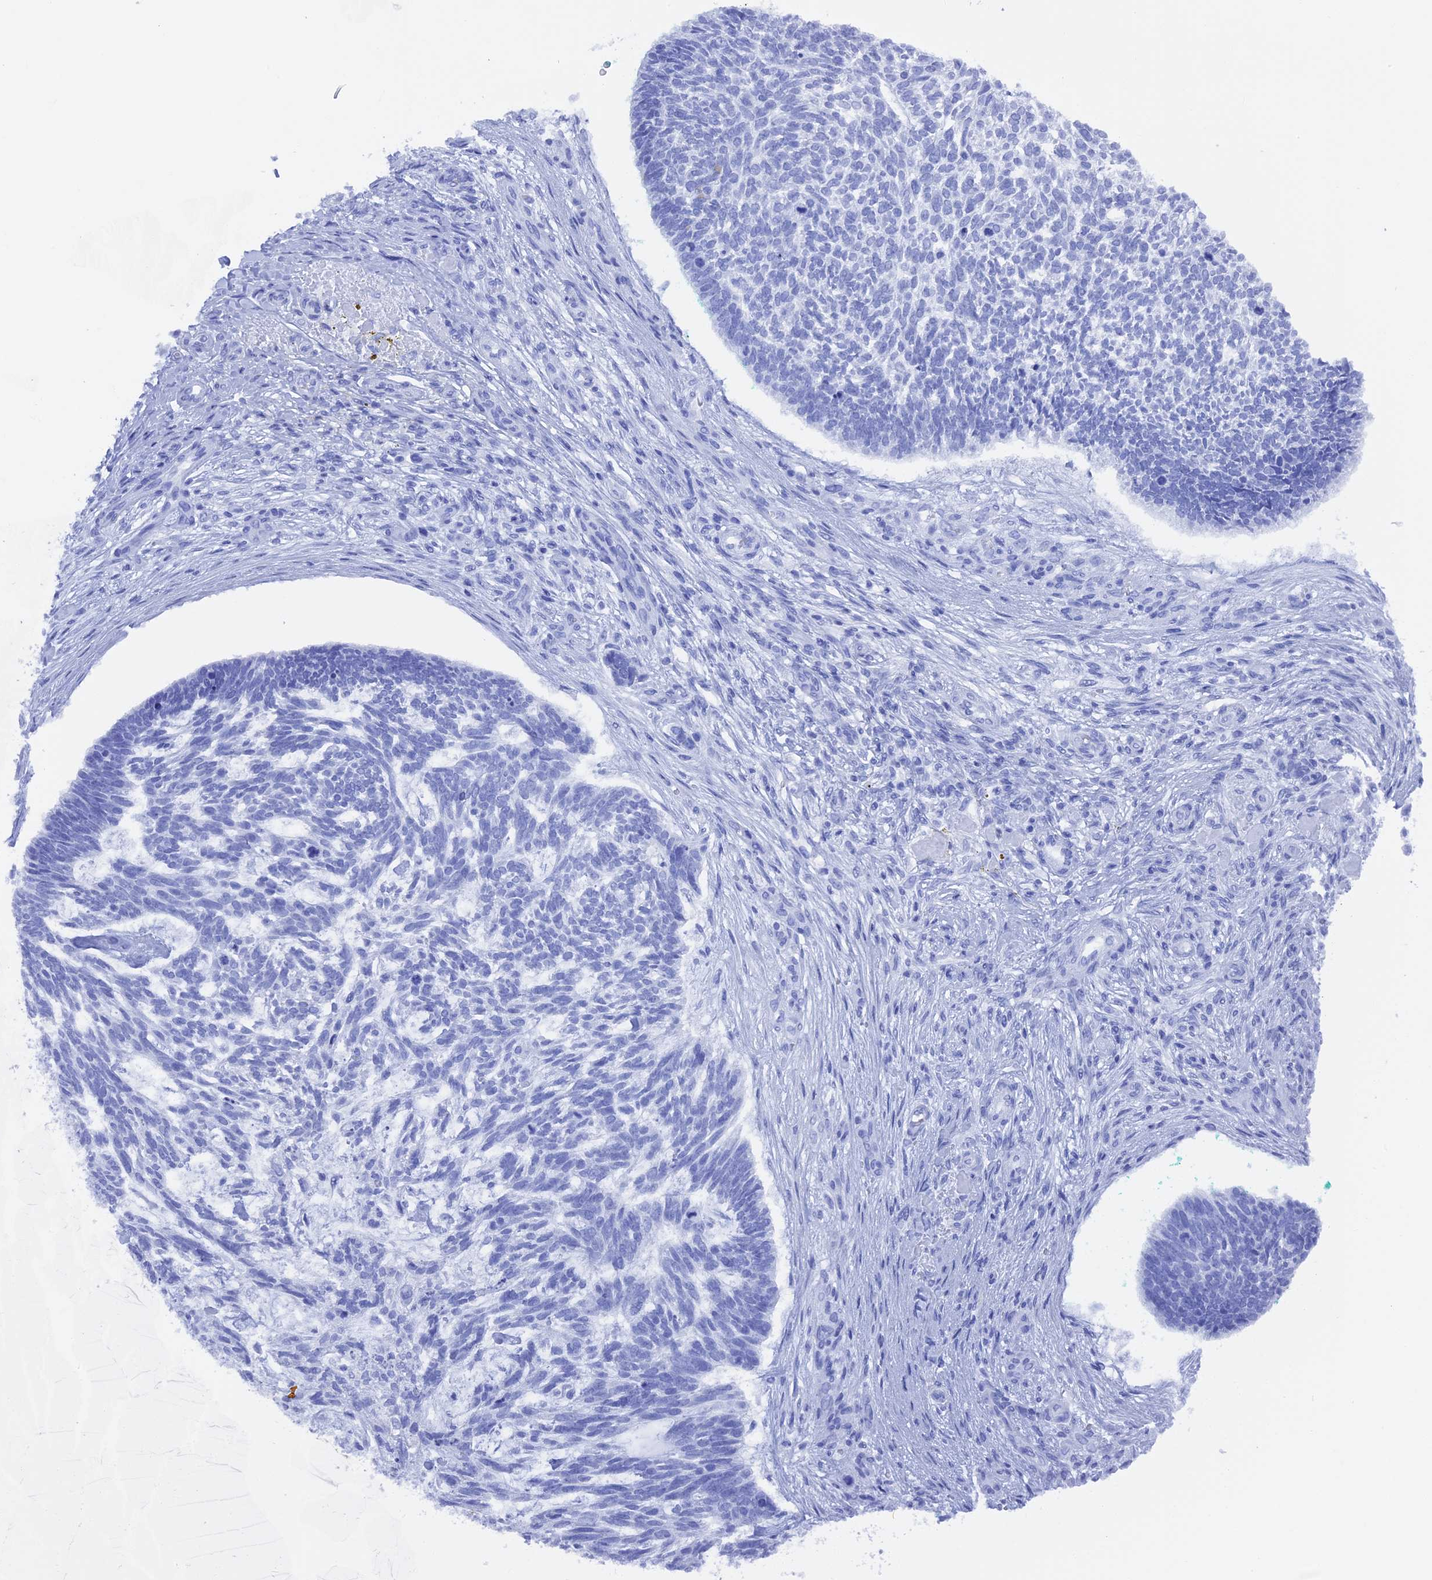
{"staining": {"intensity": "weak", "quantity": "<25%", "location": "nuclear"}, "tissue": "skin cancer", "cell_type": "Tumor cells", "image_type": "cancer", "snomed": [{"axis": "morphology", "description": "Basal cell carcinoma"}, {"axis": "topography", "description": "Skin"}], "caption": "Immunohistochemistry image of neoplastic tissue: human skin cancer stained with DAB reveals no significant protein expression in tumor cells.", "gene": "SF3A2", "patient": {"sex": "male", "age": 88}}